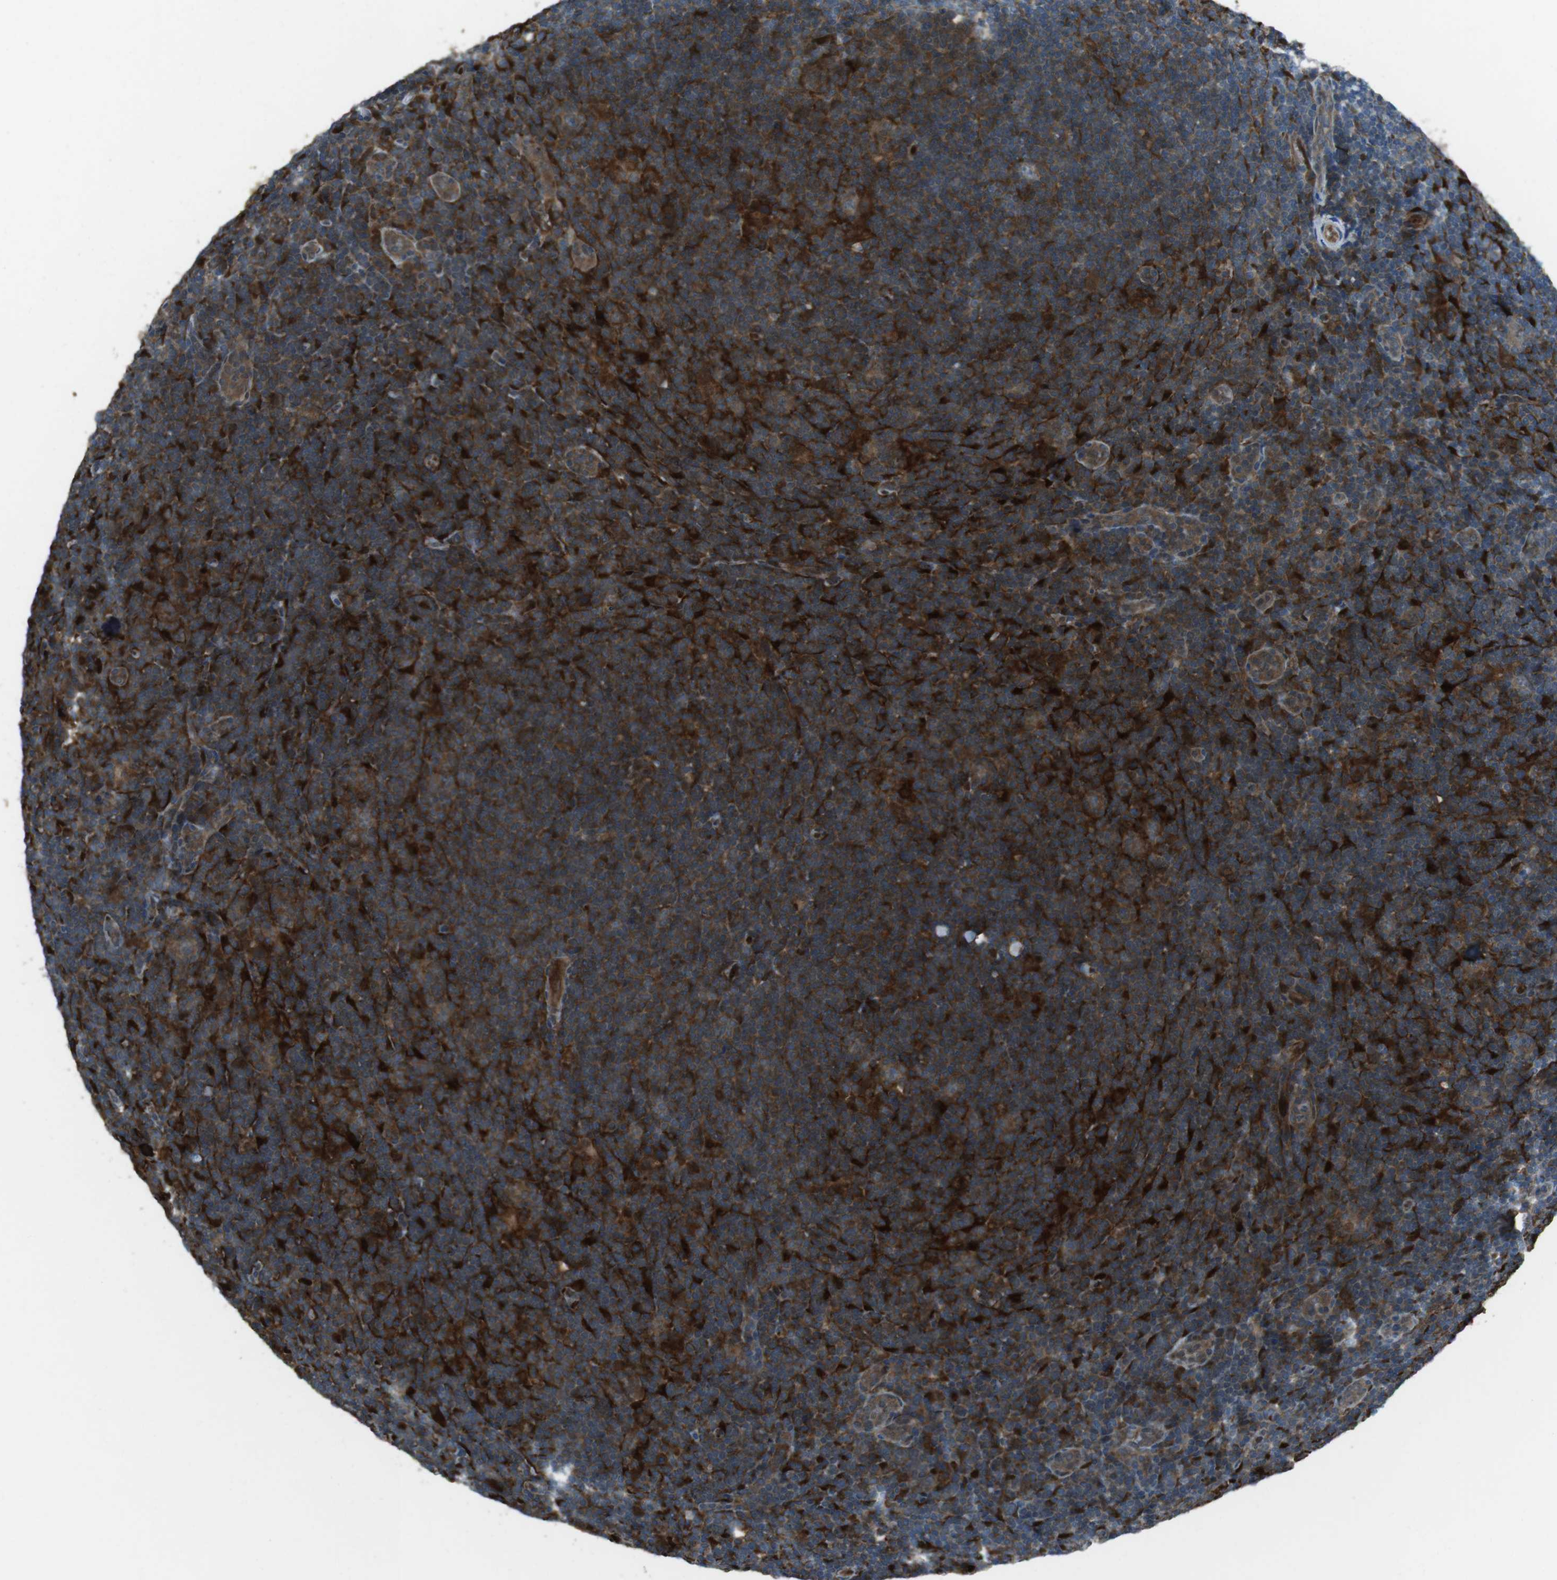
{"staining": {"intensity": "moderate", "quantity": ">75%", "location": "cytoplasmic/membranous"}, "tissue": "lymphoma", "cell_type": "Tumor cells", "image_type": "cancer", "snomed": [{"axis": "morphology", "description": "Hodgkin's disease, NOS"}, {"axis": "topography", "description": "Lymph node"}], "caption": "The immunohistochemical stain highlights moderate cytoplasmic/membranous expression in tumor cells of Hodgkin's disease tissue.", "gene": "MFAP3", "patient": {"sex": "female", "age": 57}}